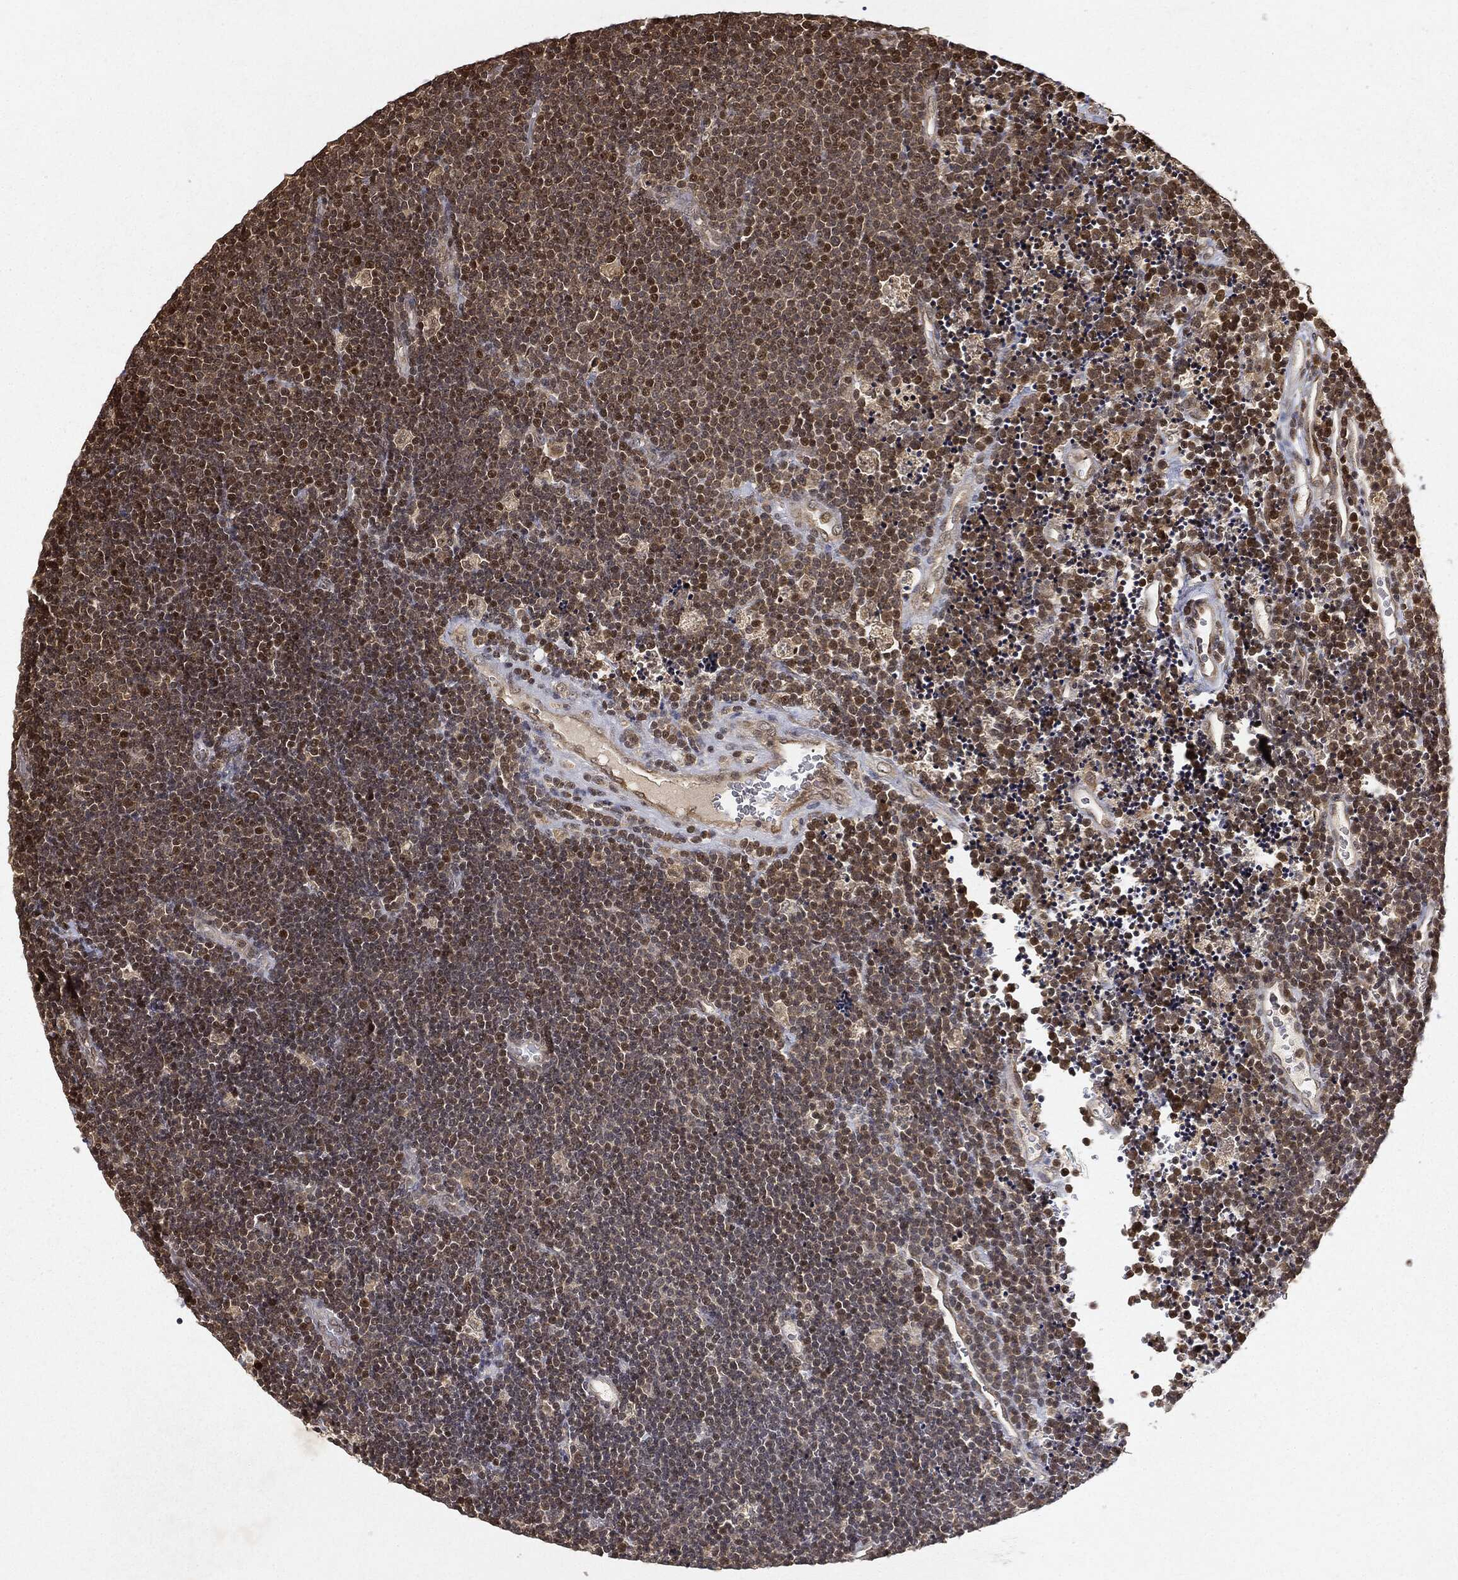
{"staining": {"intensity": "moderate", "quantity": "25%-75%", "location": "nuclear"}, "tissue": "lymphoma", "cell_type": "Tumor cells", "image_type": "cancer", "snomed": [{"axis": "morphology", "description": "Malignant lymphoma, non-Hodgkin's type, Low grade"}, {"axis": "topography", "description": "Brain"}], "caption": "About 25%-75% of tumor cells in lymphoma reveal moderate nuclear protein staining as visualized by brown immunohistochemical staining.", "gene": "ZNHIT6", "patient": {"sex": "female", "age": 66}}